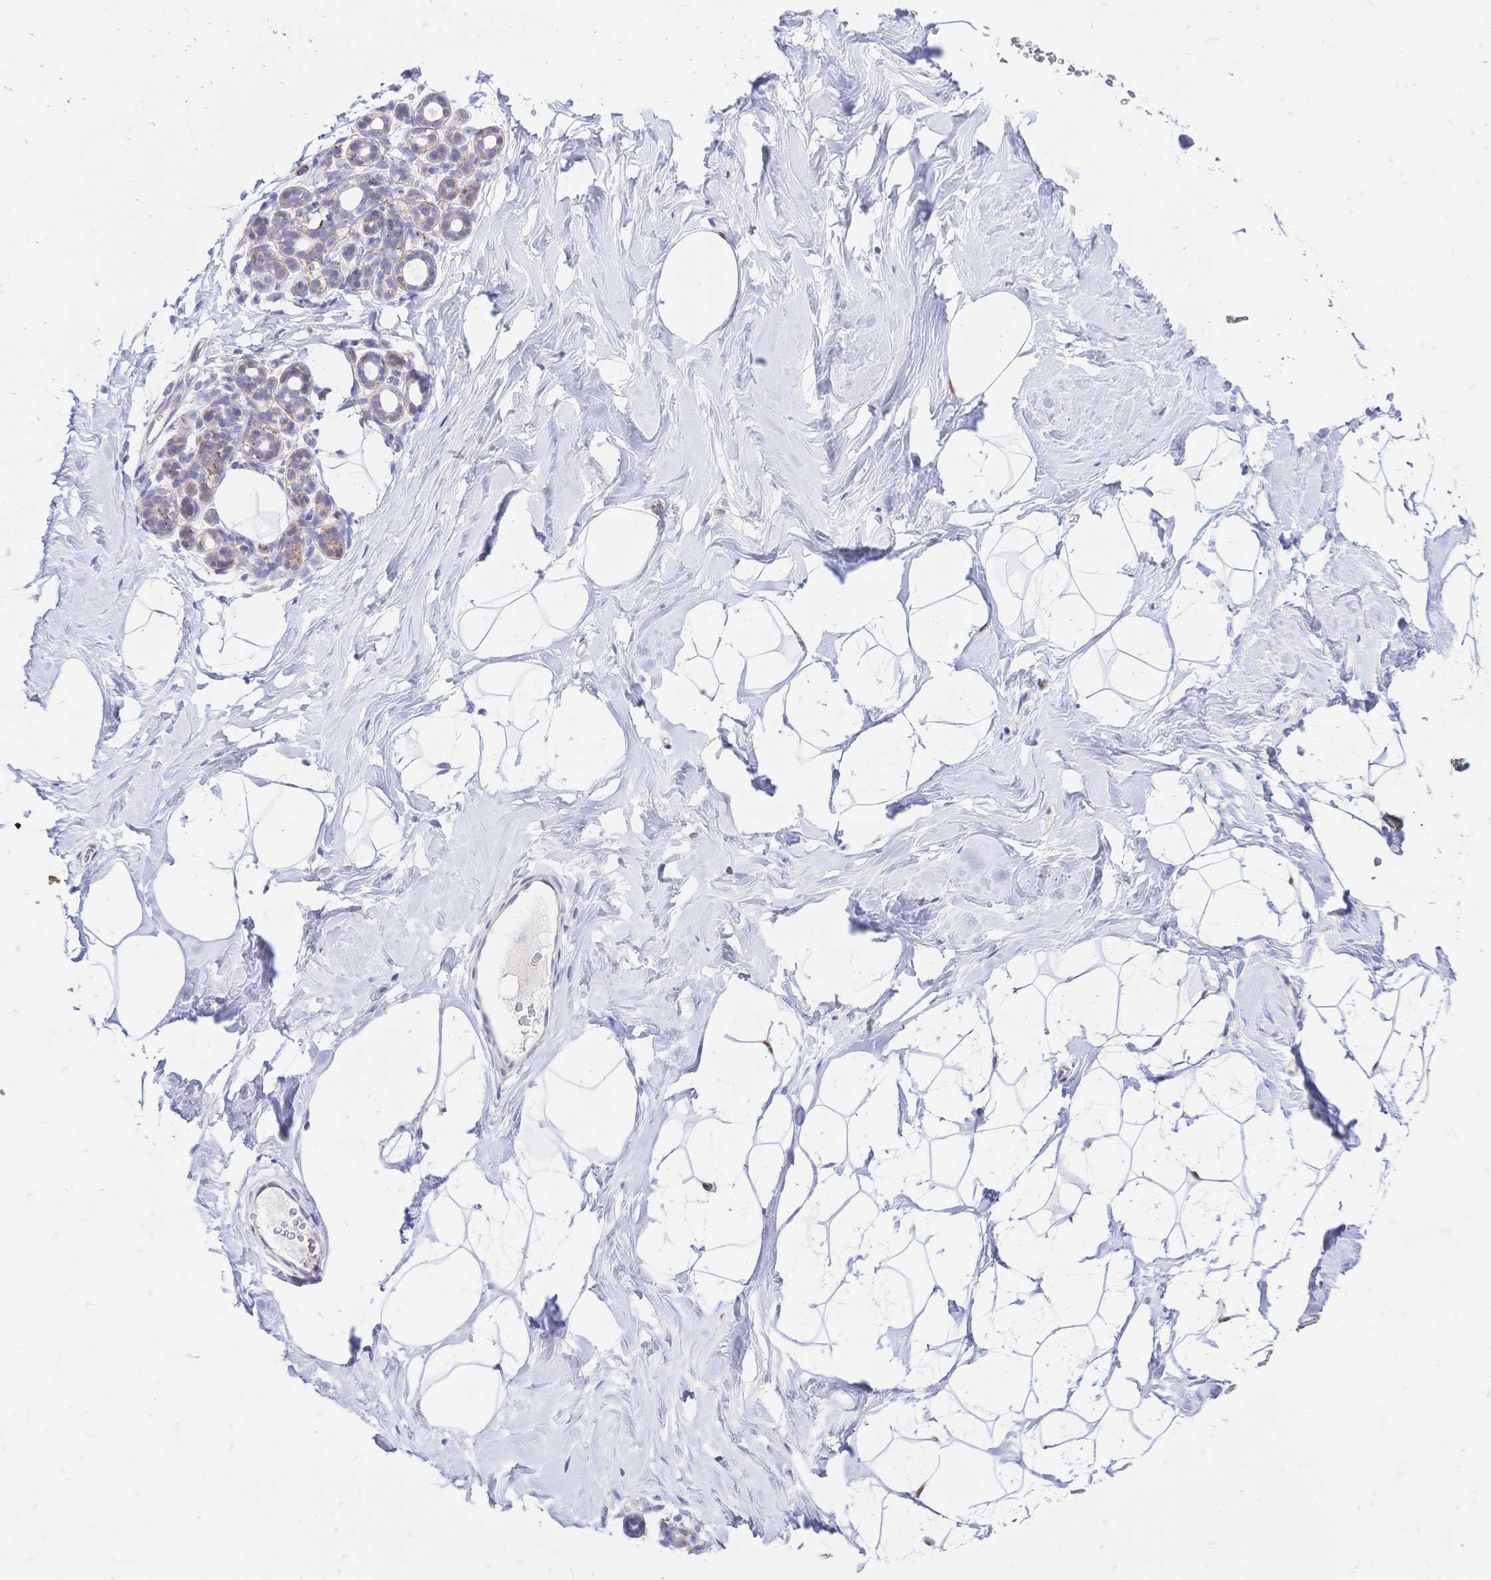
{"staining": {"intensity": "negative", "quantity": "none", "location": "none"}, "tissue": "breast", "cell_type": "Adipocytes", "image_type": "normal", "snomed": [{"axis": "morphology", "description": "Normal tissue, NOS"}, {"axis": "topography", "description": "Breast"}], "caption": "The micrograph demonstrates no significant staining in adipocytes of breast. (DAB (3,3'-diaminobenzidine) IHC with hematoxylin counter stain).", "gene": "CLEC18A", "patient": {"sex": "female", "age": 32}}